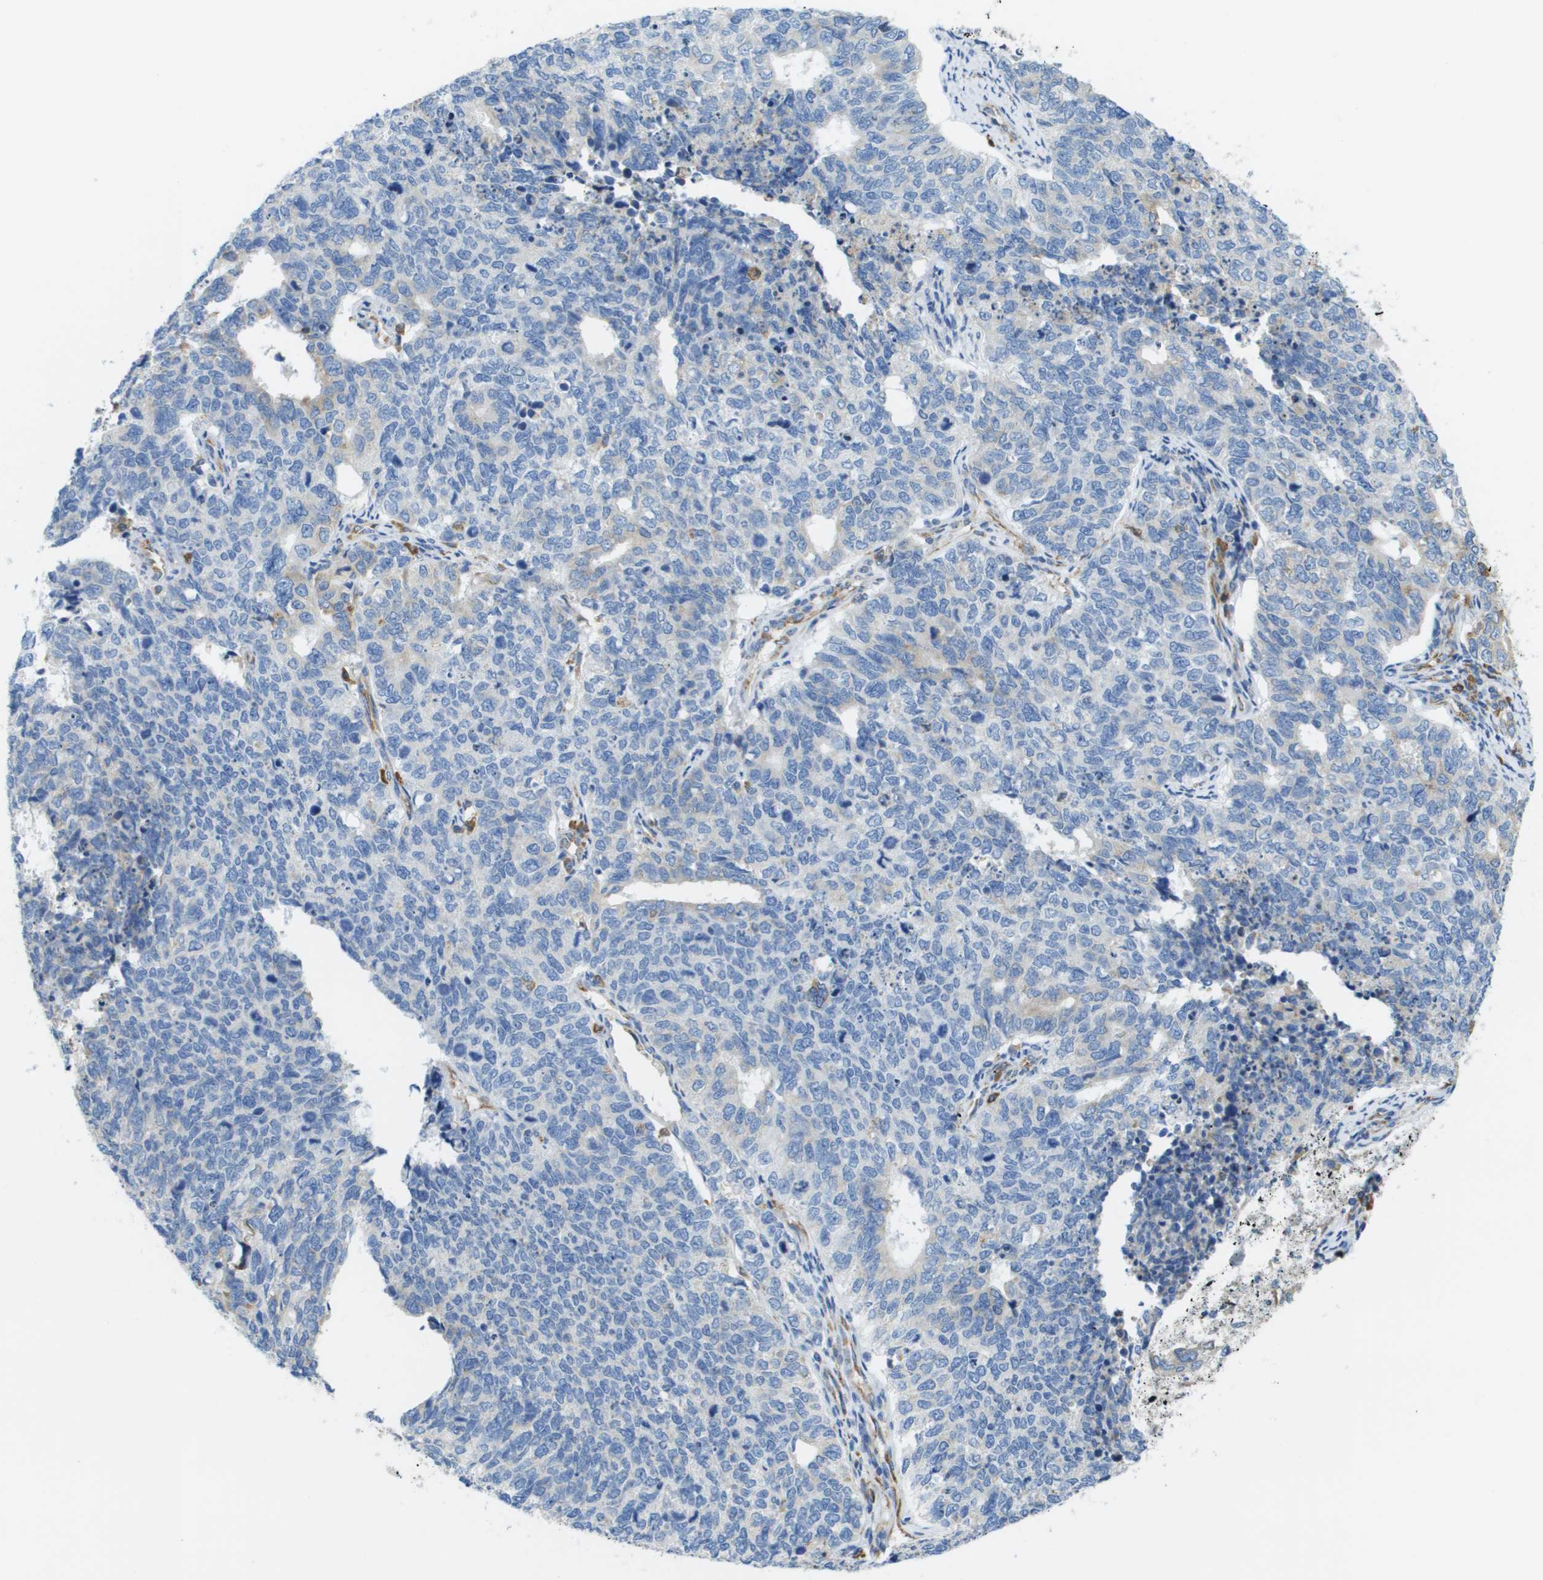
{"staining": {"intensity": "negative", "quantity": "none", "location": "none"}, "tissue": "cervical cancer", "cell_type": "Tumor cells", "image_type": "cancer", "snomed": [{"axis": "morphology", "description": "Squamous cell carcinoma, NOS"}, {"axis": "topography", "description": "Cervix"}], "caption": "Cervical cancer was stained to show a protein in brown. There is no significant expression in tumor cells.", "gene": "SDR42E1", "patient": {"sex": "female", "age": 63}}